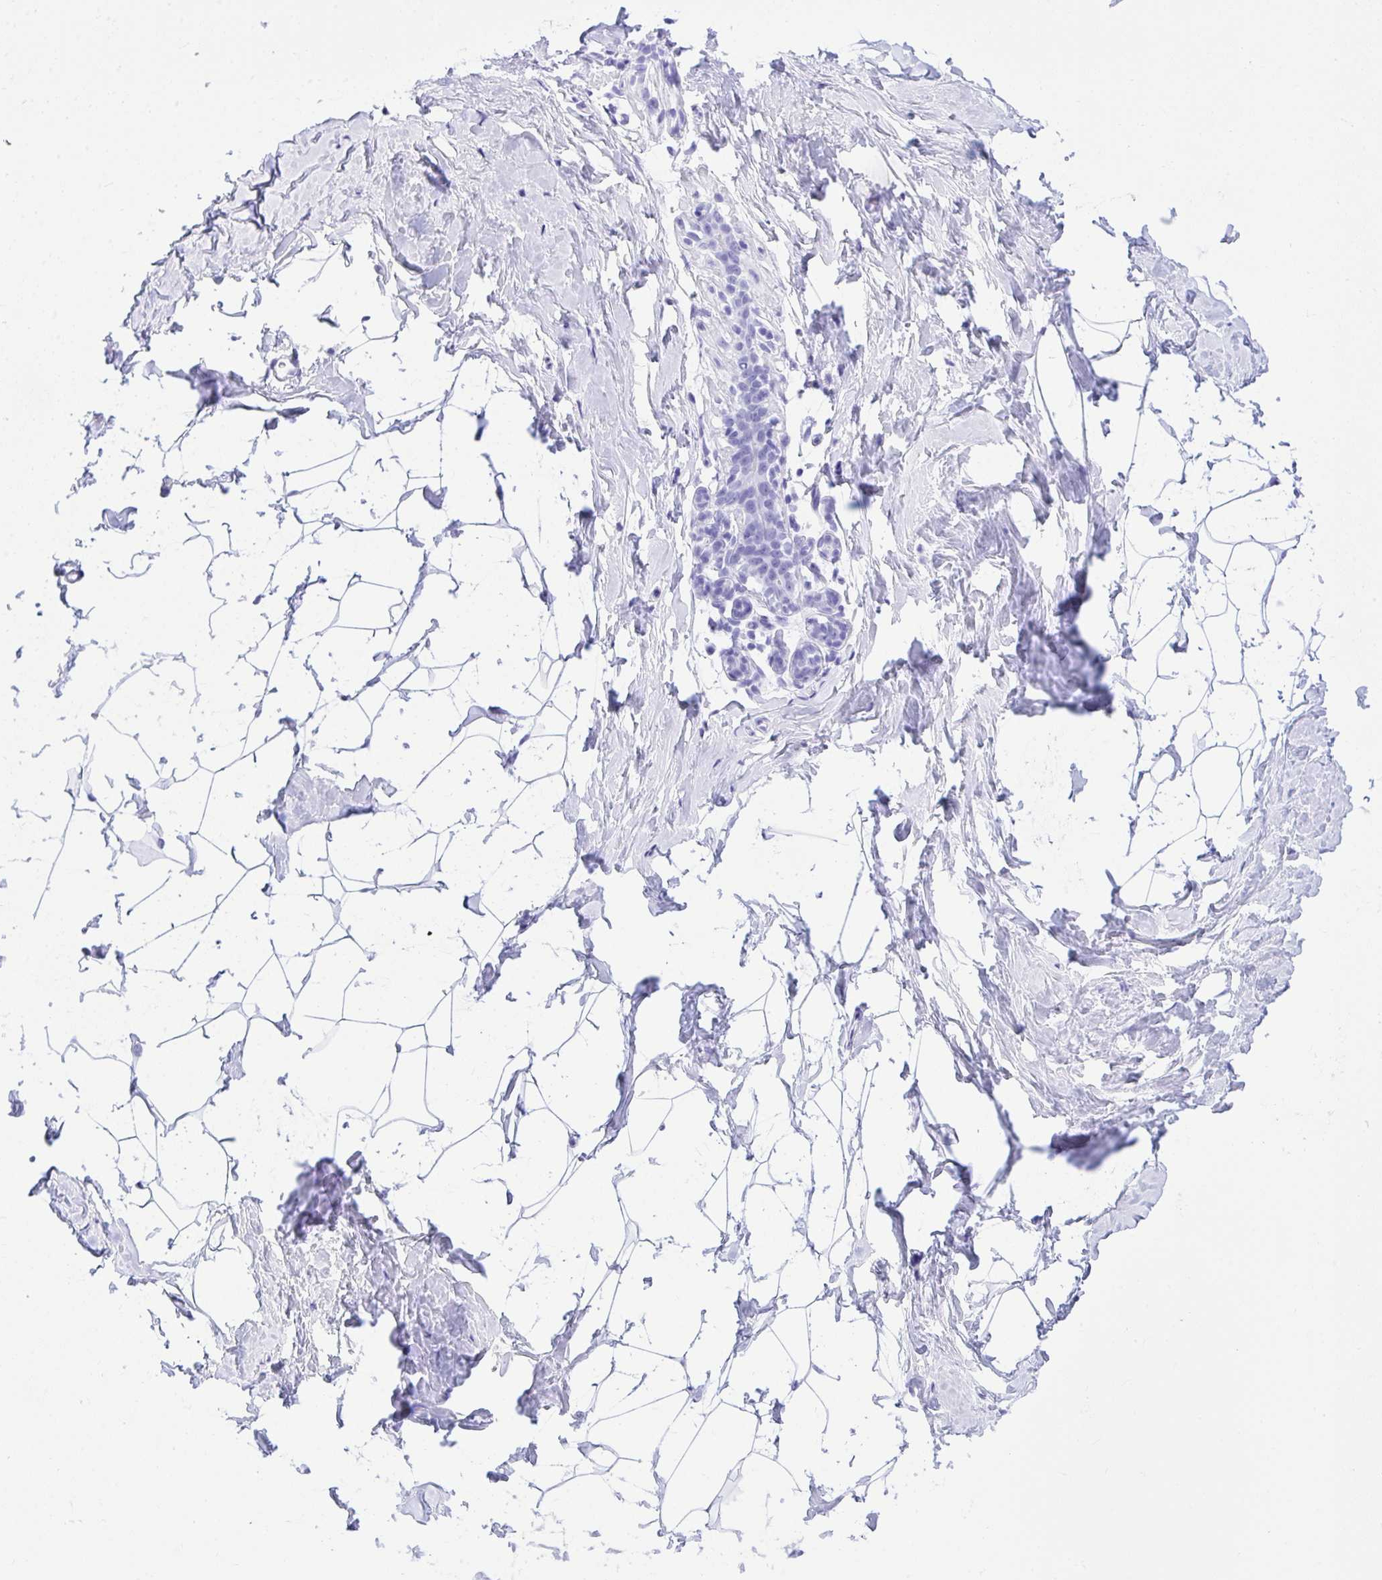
{"staining": {"intensity": "negative", "quantity": "none", "location": "none"}, "tissue": "breast", "cell_type": "Adipocytes", "image_type": "normal", "snomed": [{"axis": "morphology", "description": "Normal tissue, NOS"}, {"axis": "topography", "description": "Breast"}], "caption": "Breast stained for a protein using immunohistochemistry (IHC) shows no expression adipocytes.", "gene": "TLN2", "patient": {"sex": "female", "age": 32}}